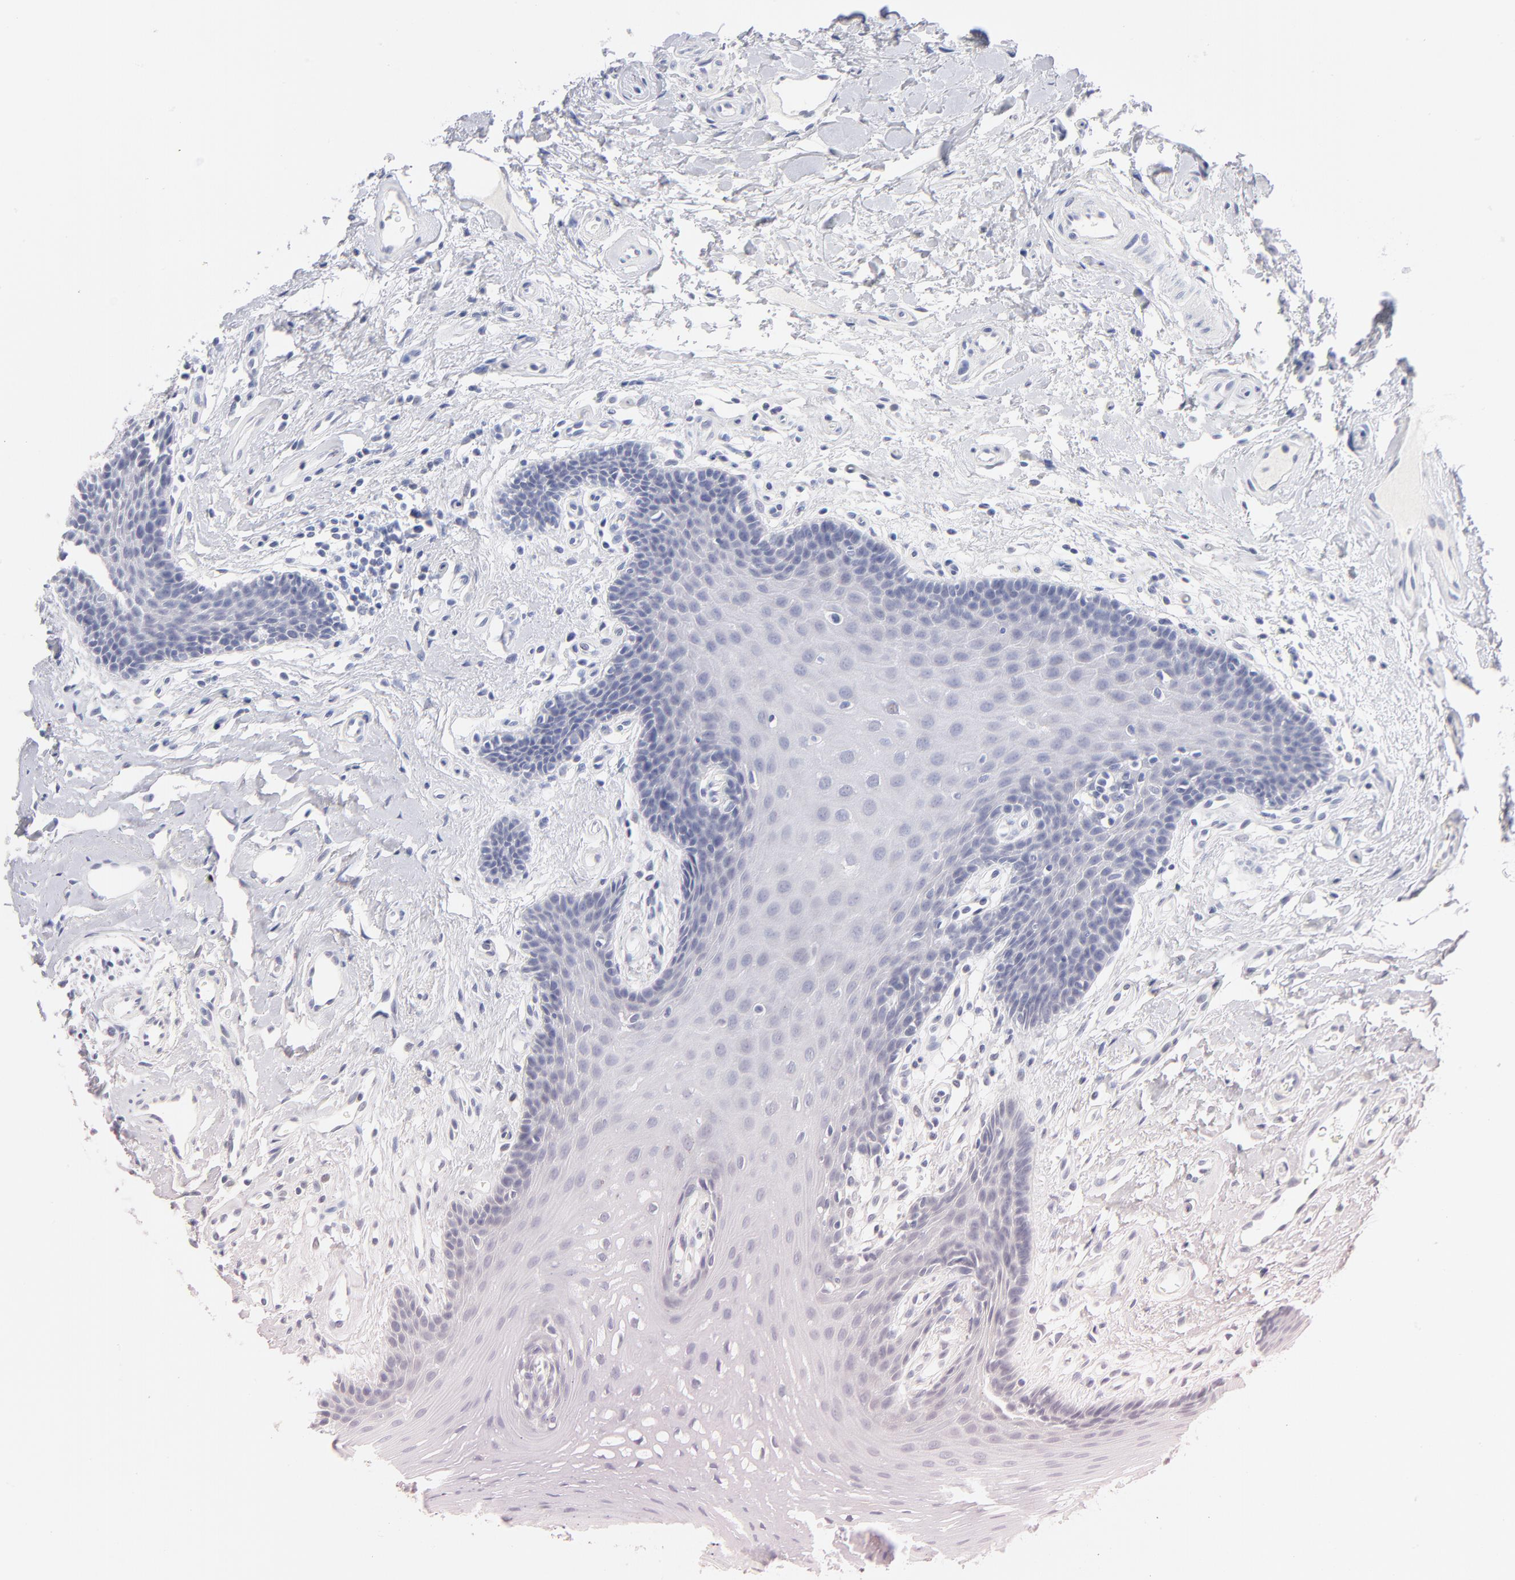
{"staining": {"intensity": "negative", "quantity": "none", "location": "none"}, "tissue": "oral mucosa", "cell_type": "Squamous epithelial cells", "image_type": "normal", "snomed": [{"axis": "morphology", "description": "Normal tissue, NOS"}, {"axis": "topography", "description": "Oral tissue"}], "caption": "An immunohistochemistry (IHC) image of unremarkable oral mucosa is shown. There is no staining in squamous epithelial cells of oral mucosa. The staining is performed using DAB brown chromogen with nuclei counter-stained in using hematoxylin.", "gene": "KHNYN", "patient": {"sex": "male", "age": 62}}